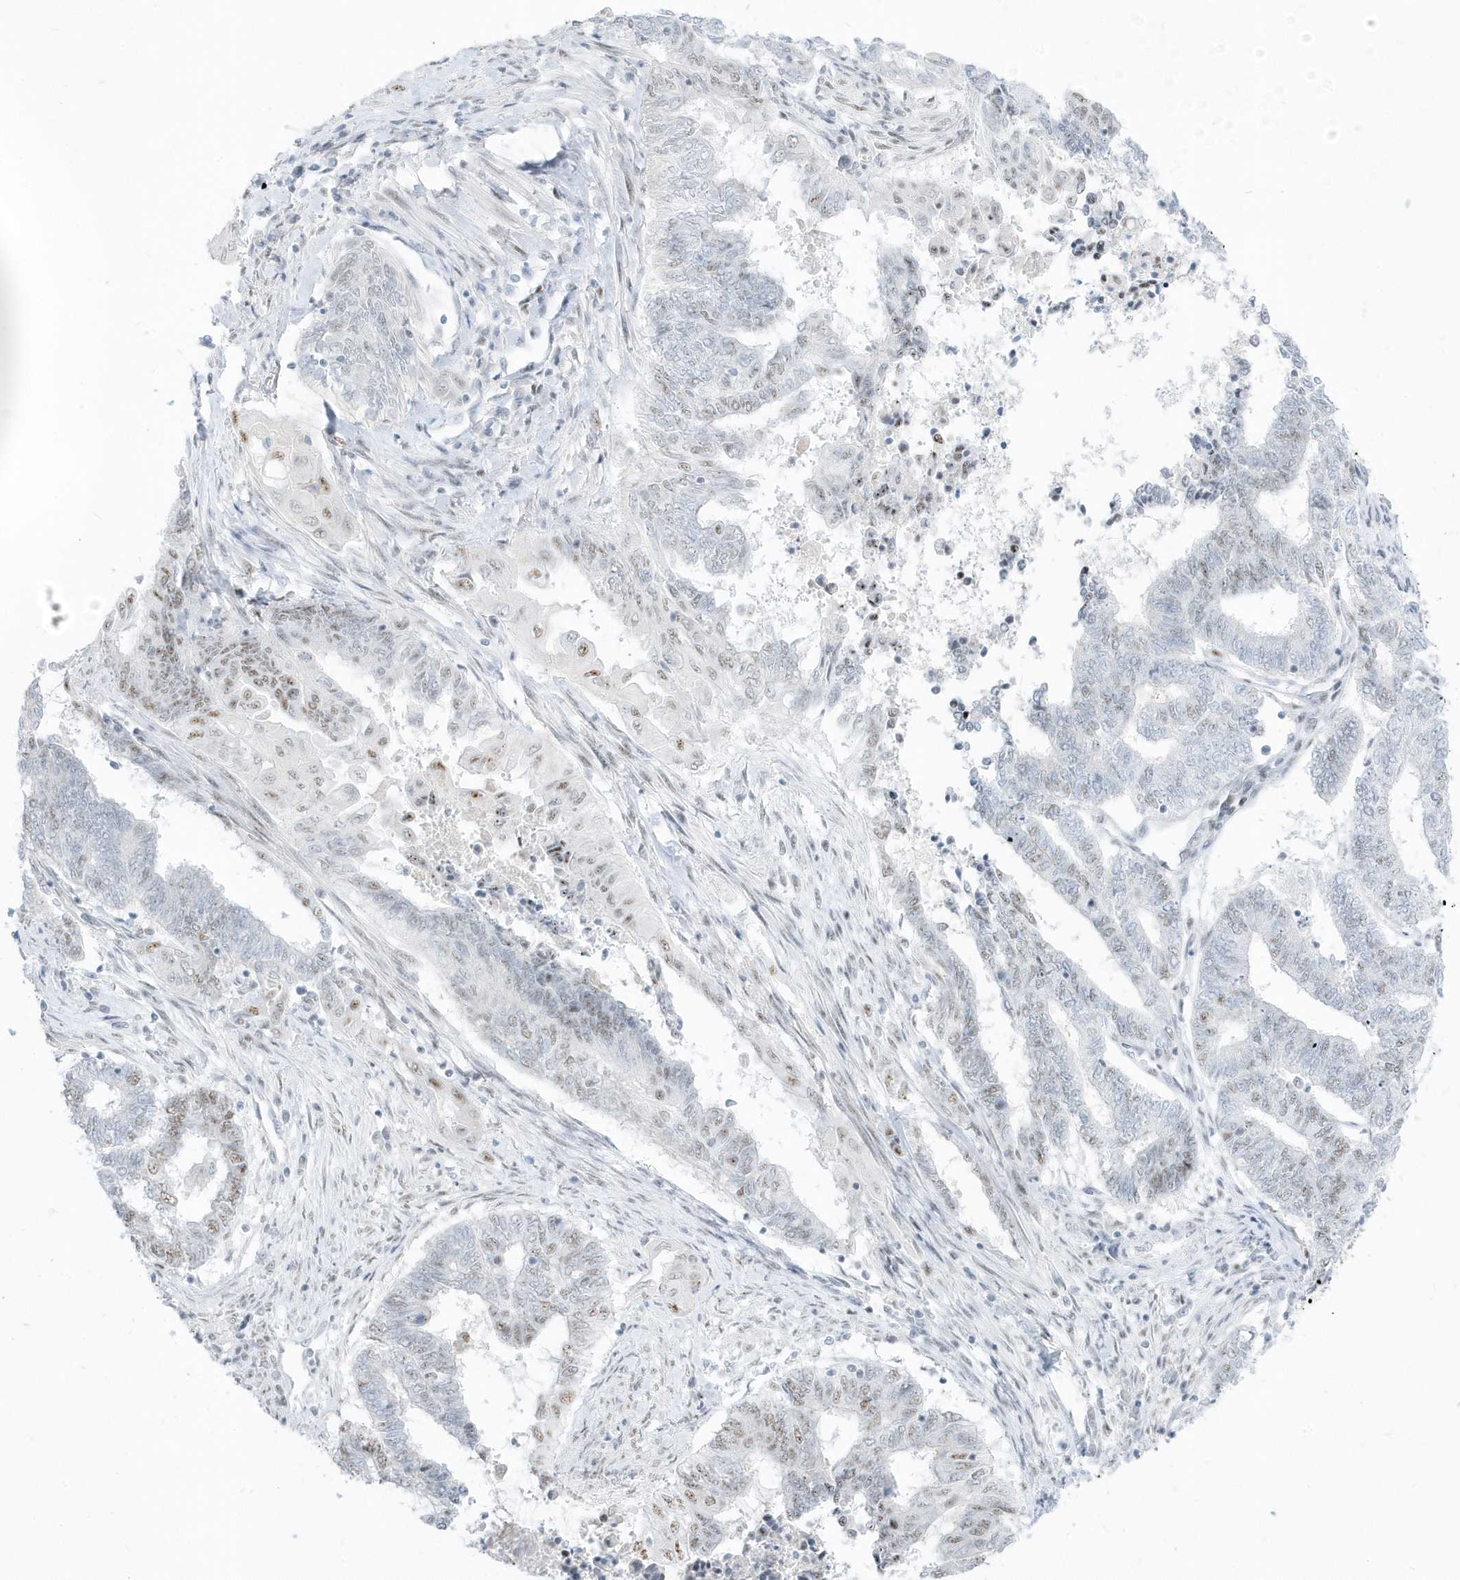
{"staining": {"intensity": "moderate", "quantity": "<25%", "location": "nuclear"}, "tissue": "endometrial cancer", "cell_type": "Tumor cells", "image_type": "cancer", "snomed": [{"axis": "morphology", "description": "Adenocarcinoma, NOS"}, {"axis": "topography", "description": "Uterus"}, {"axis": "topography", "description": "Endometrium"}], "caption": "Immunohistochemistry (IHC) micrograph of neoplastic tissue: endometrial cancer stained using IHC reveals low levels of moderate protein expression localized specifically in the nuclear of tumor cells, appearing as a nuclear brown color.", "gene": "PLEKHN1", "patient": {"sex": "female", "age": 70}}